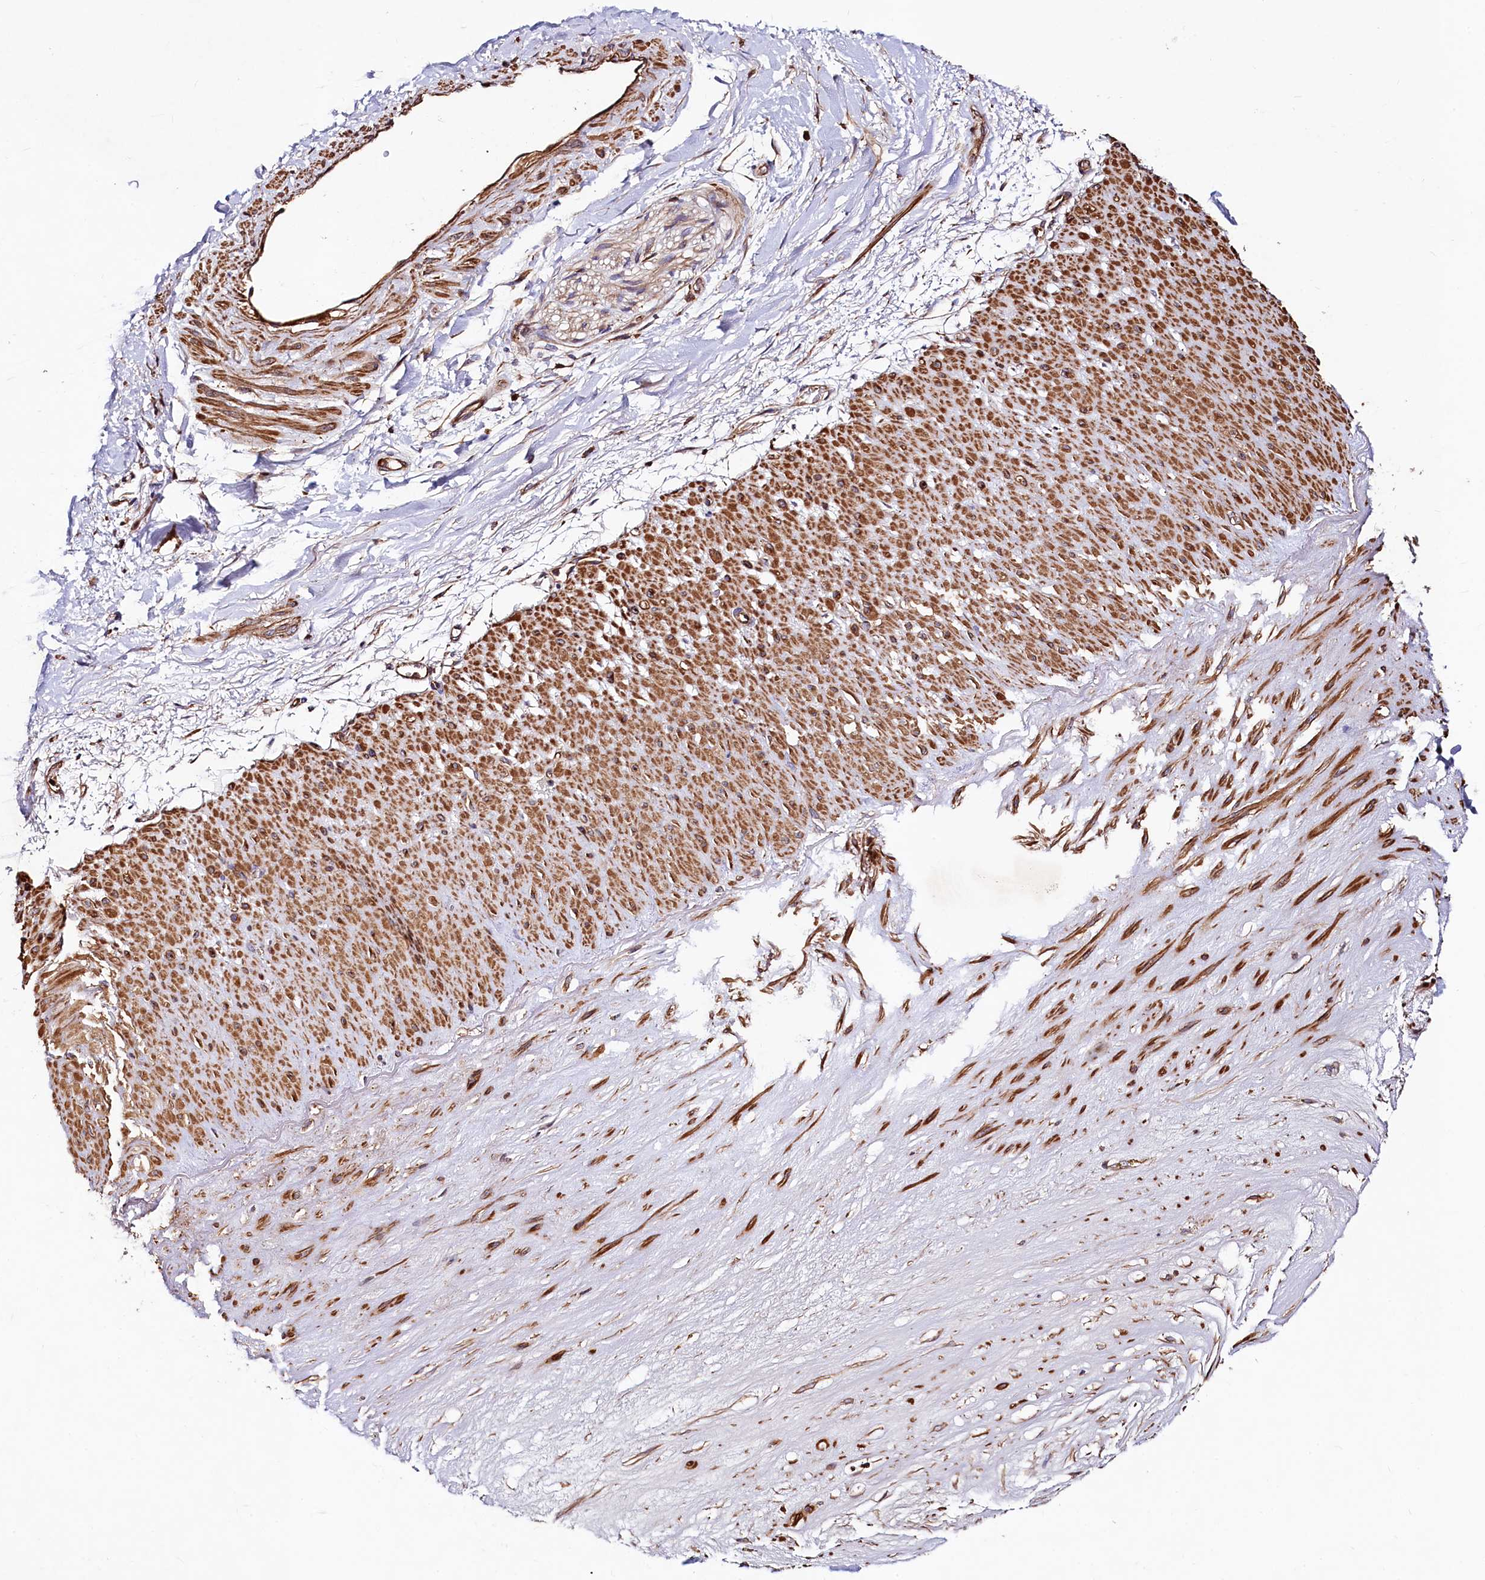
{"staining": {"intensity": "moderate", "quantity": "<25%", "location": "cytoplasmic/membranous"}, "tissue": "adipose tissue", "cell_type": "Adipocytes", "image_type": "normal", "snomed": [{"axis": "morphology", "description": "Normal tissue, NOS"}, {"axis": "topography", "description": "Soft tissue"}], "caption": "Protein staining of unremarkable adipose tissue reveals moderate cytoplasmic/membranous staining in approximately <25% of adipocytes. The protein is stained brown, and the nuclei are stained in blue (DAB IHC with brightfield microscopy, high magnification).", "gene": "KLHDC4", "patient": {"sex": "male", "age": 72}}